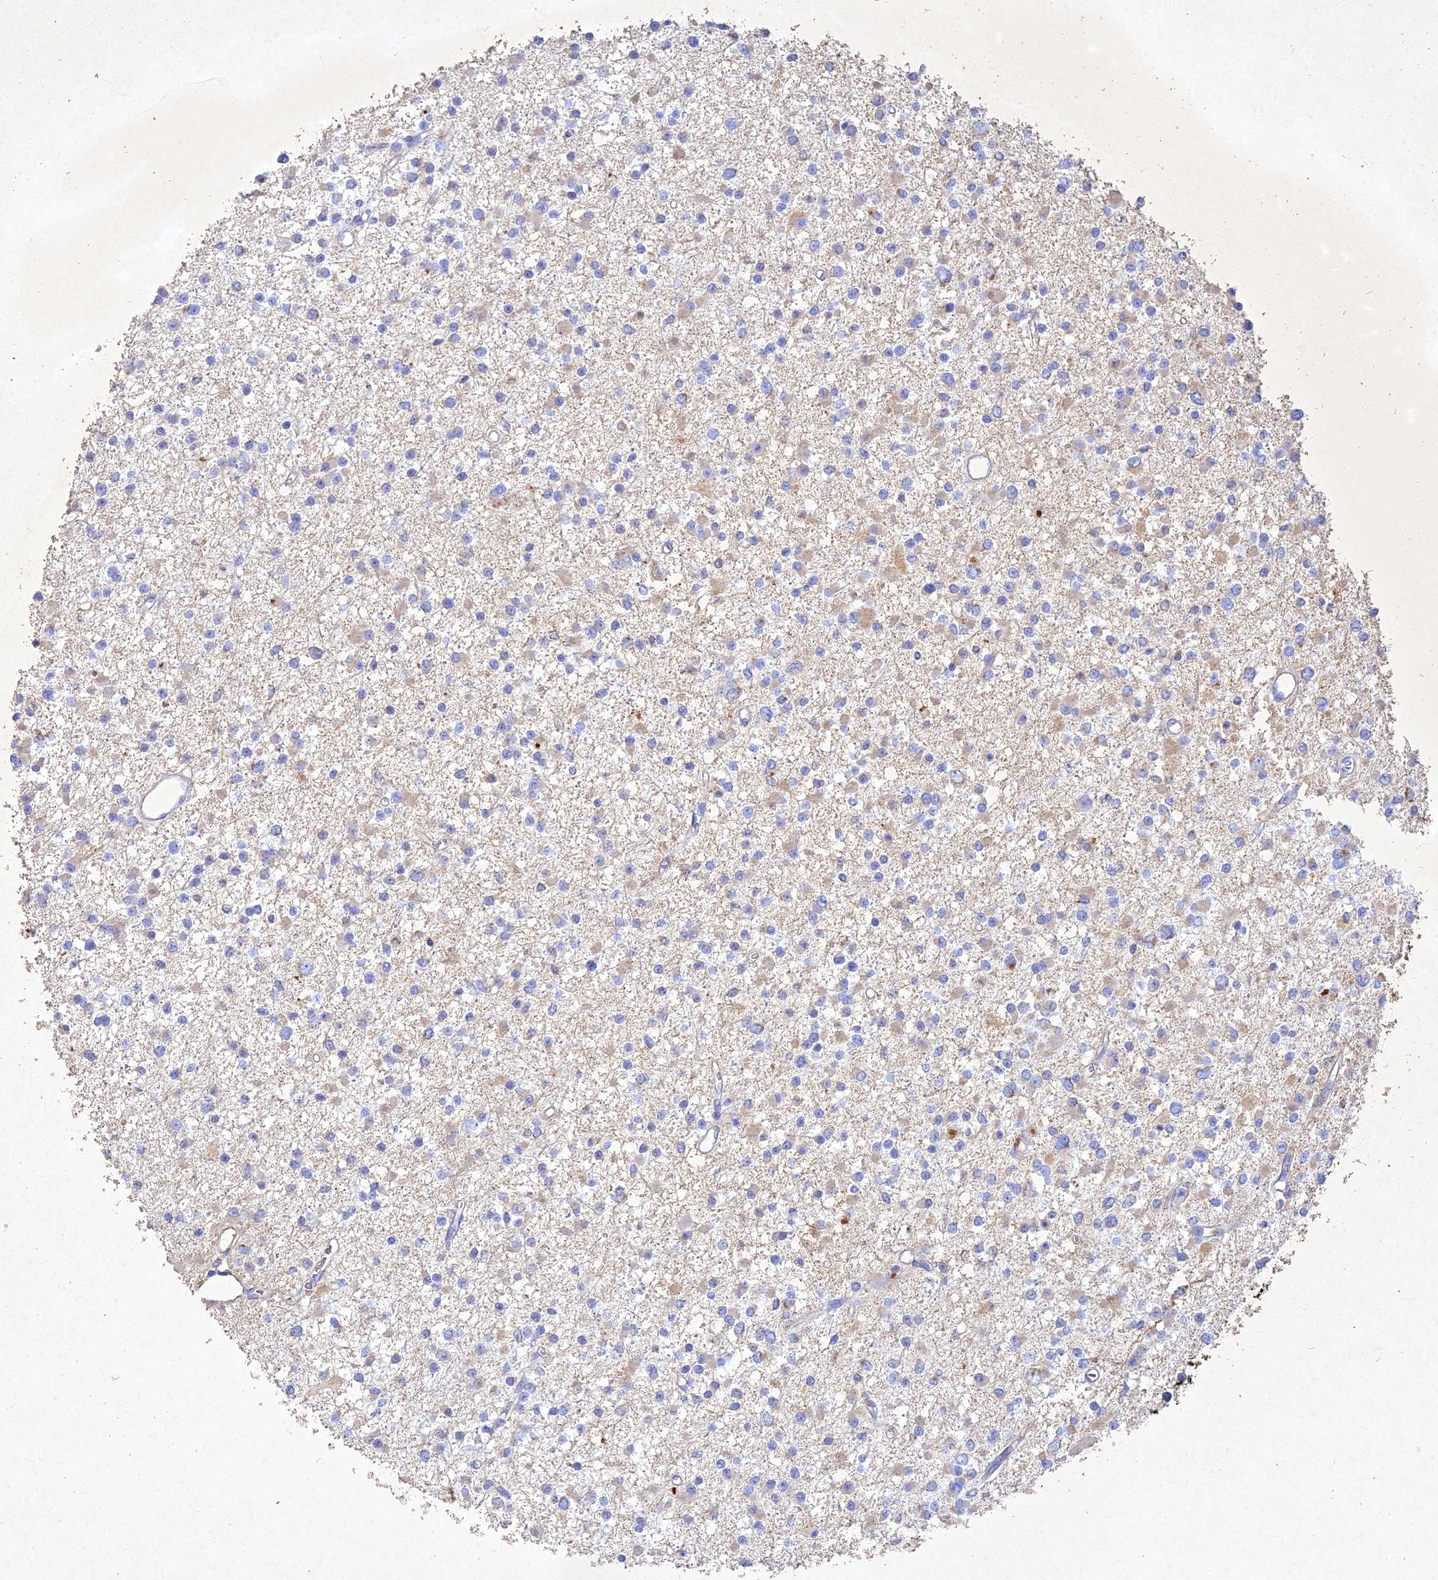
{"staining": {"intensity": "negative", "quantity": "none", "location": "none"}, "tissue": "glioma", "cell_type": "Tumor cells", "image_type": "cancer", "snomed": [{"axis": "morphology", "description": "Glioma, malignant, Low grade"}, {"axis": "topography", "description": "Brain"}], "caption": "An image of malignant glioma (low-grade) stained for a protein exhibits no brown staining in tumor cells. (DAB IHC, high magnification).", "gene": "NDUFV1", "patient": {"sex": "female", "age": 22}}